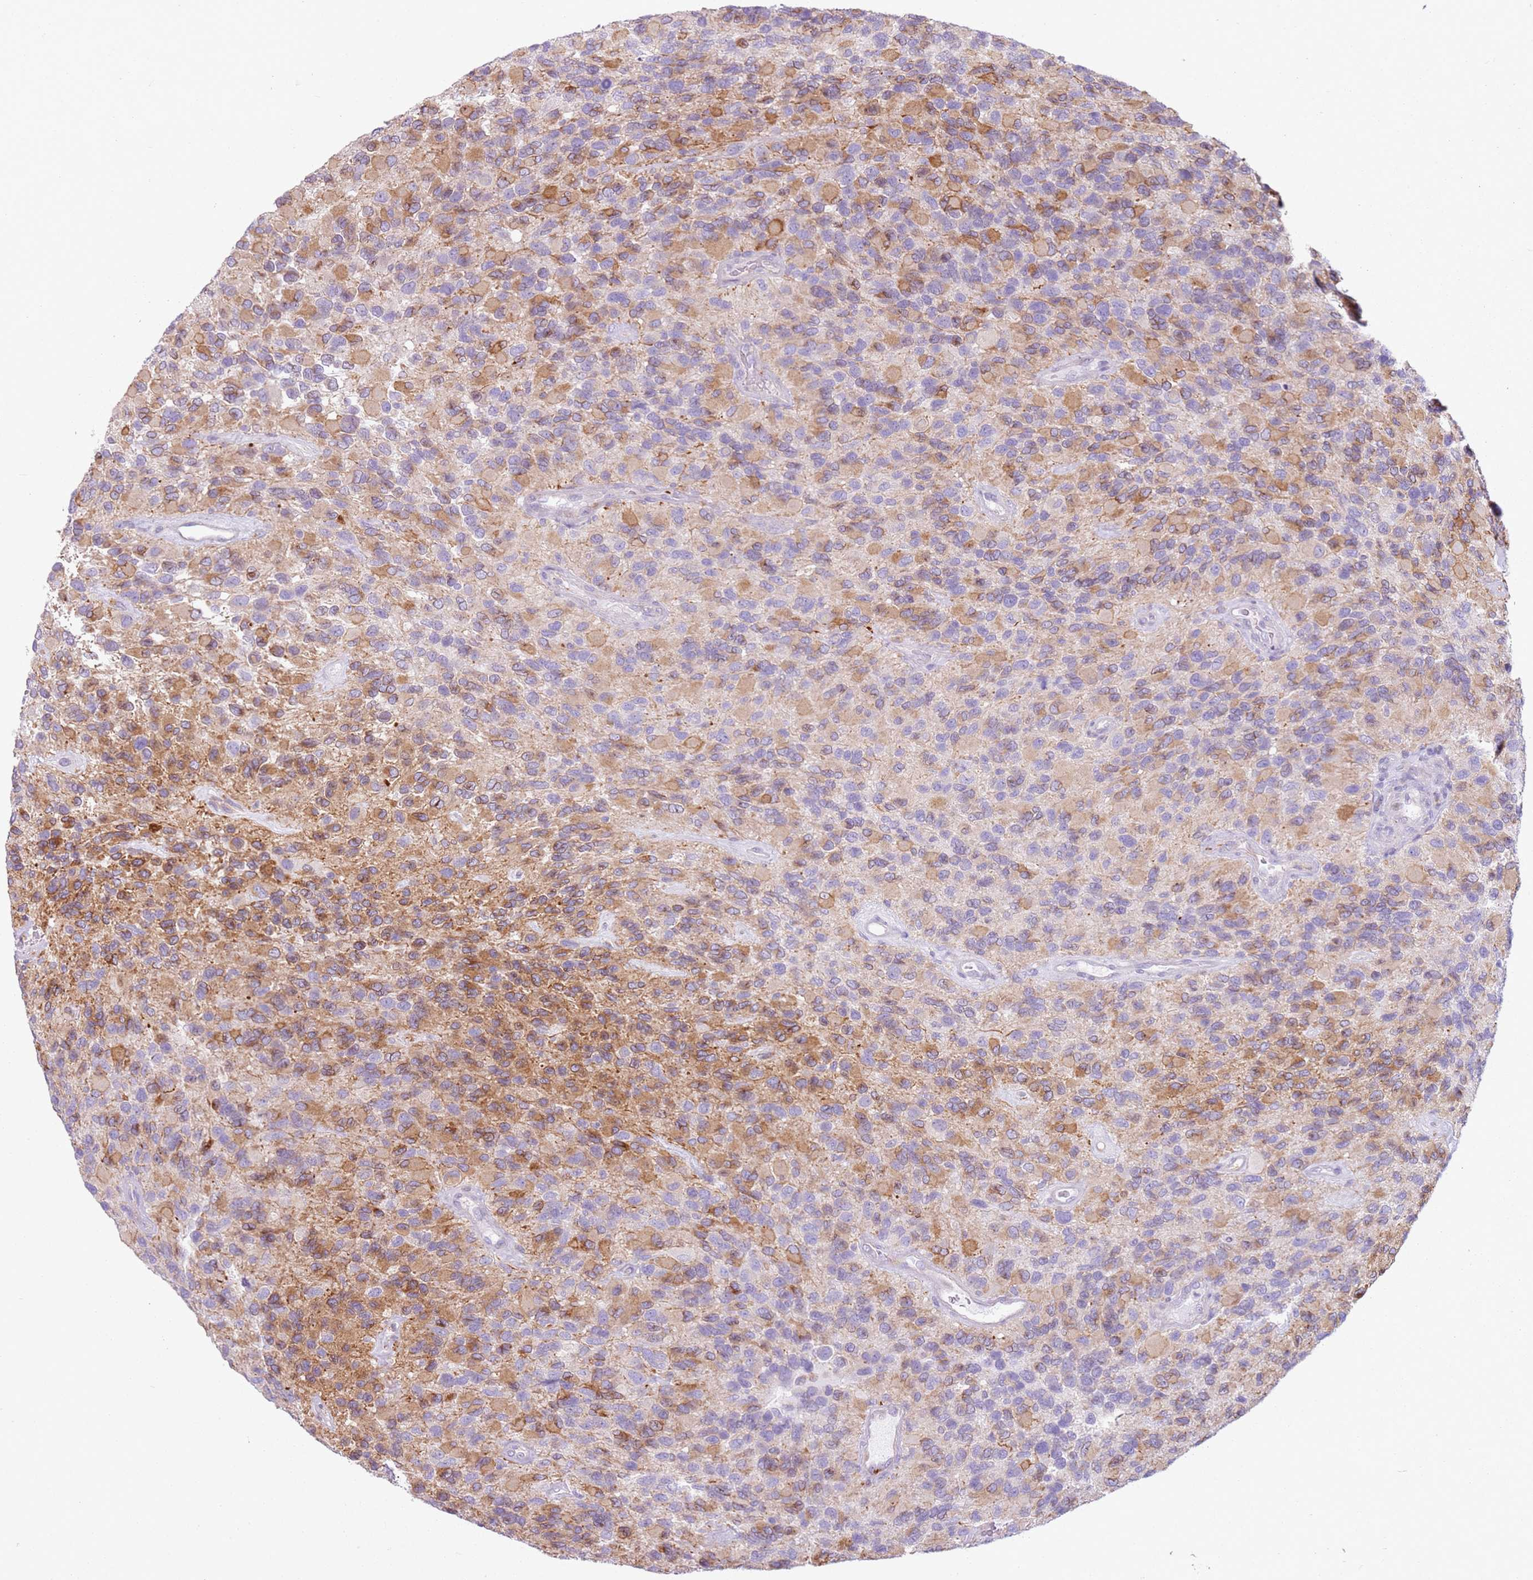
{"staining": {"intensity": "moderate", "quantity": "<25%", "location": "cytoplasmic/membranous"}, "tissue": "glioma", "cell_type": "Tumor cells", "image_type": "cancer", "snomed": [{"axis": "morphology", "description": "Glioma, malignant, High grade"}, {"axis": "topography", "description": "Brain"}], "caption": "The immunohistochemical stain highlights moderate cytoplasmic/membranous expression in tumor cells of high-grade glioma (malignant) tissue. The staining was performed using DAB to visualize the protein expression in brown, while the nuclei were stained in blue with hematoxylin (Magnification: 20x).", "gene": "OAF", "patient": {"sex": "male", "age": 77}}